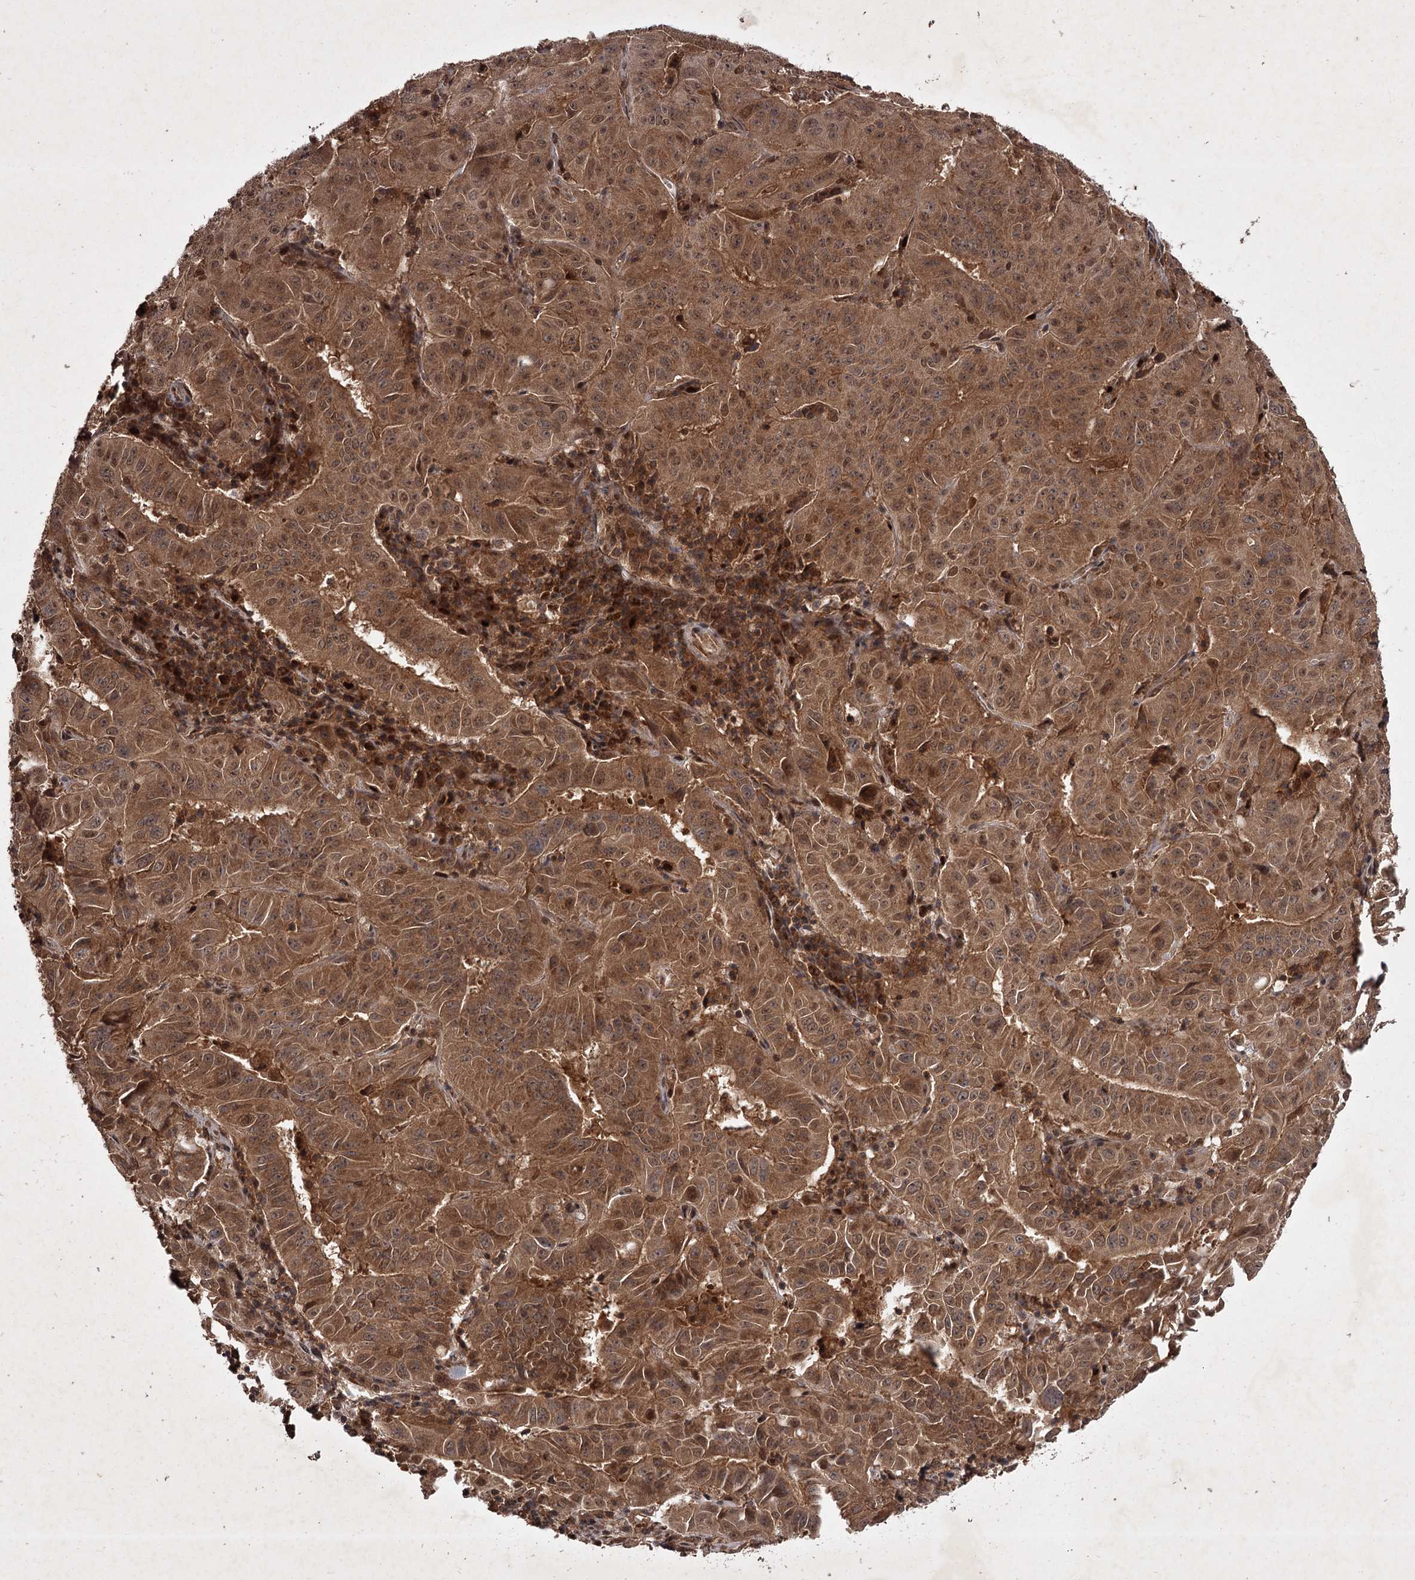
{"staining": {"intensity": "moderate", "quantity": ">75%", "location": "cytoplasmic/membranous"}, "tissue": "pancreatic cancer", "cell_type": "Tumor cells", "image_type": "cancer", "snomed": [{"axis": "morphology", "description": "Adenocarcinoma, NOS"}, {"axis": "topography", "description": "Pancreas"}], "caption": "Immunohistochemical staining of human pancreatic adenocarcinoma reveals medium levels of moderate cytoplasmic/membranous positivity in approximately >75% of tumor cells. The staining was performed using DAB (3,3'-diaminobenzidine), with brown indicating positive protein expression. Nuclei are stained blue with hematoxylin.", "gene": "TBC1D23", "patient": {"sex": "male", "age": 63}}